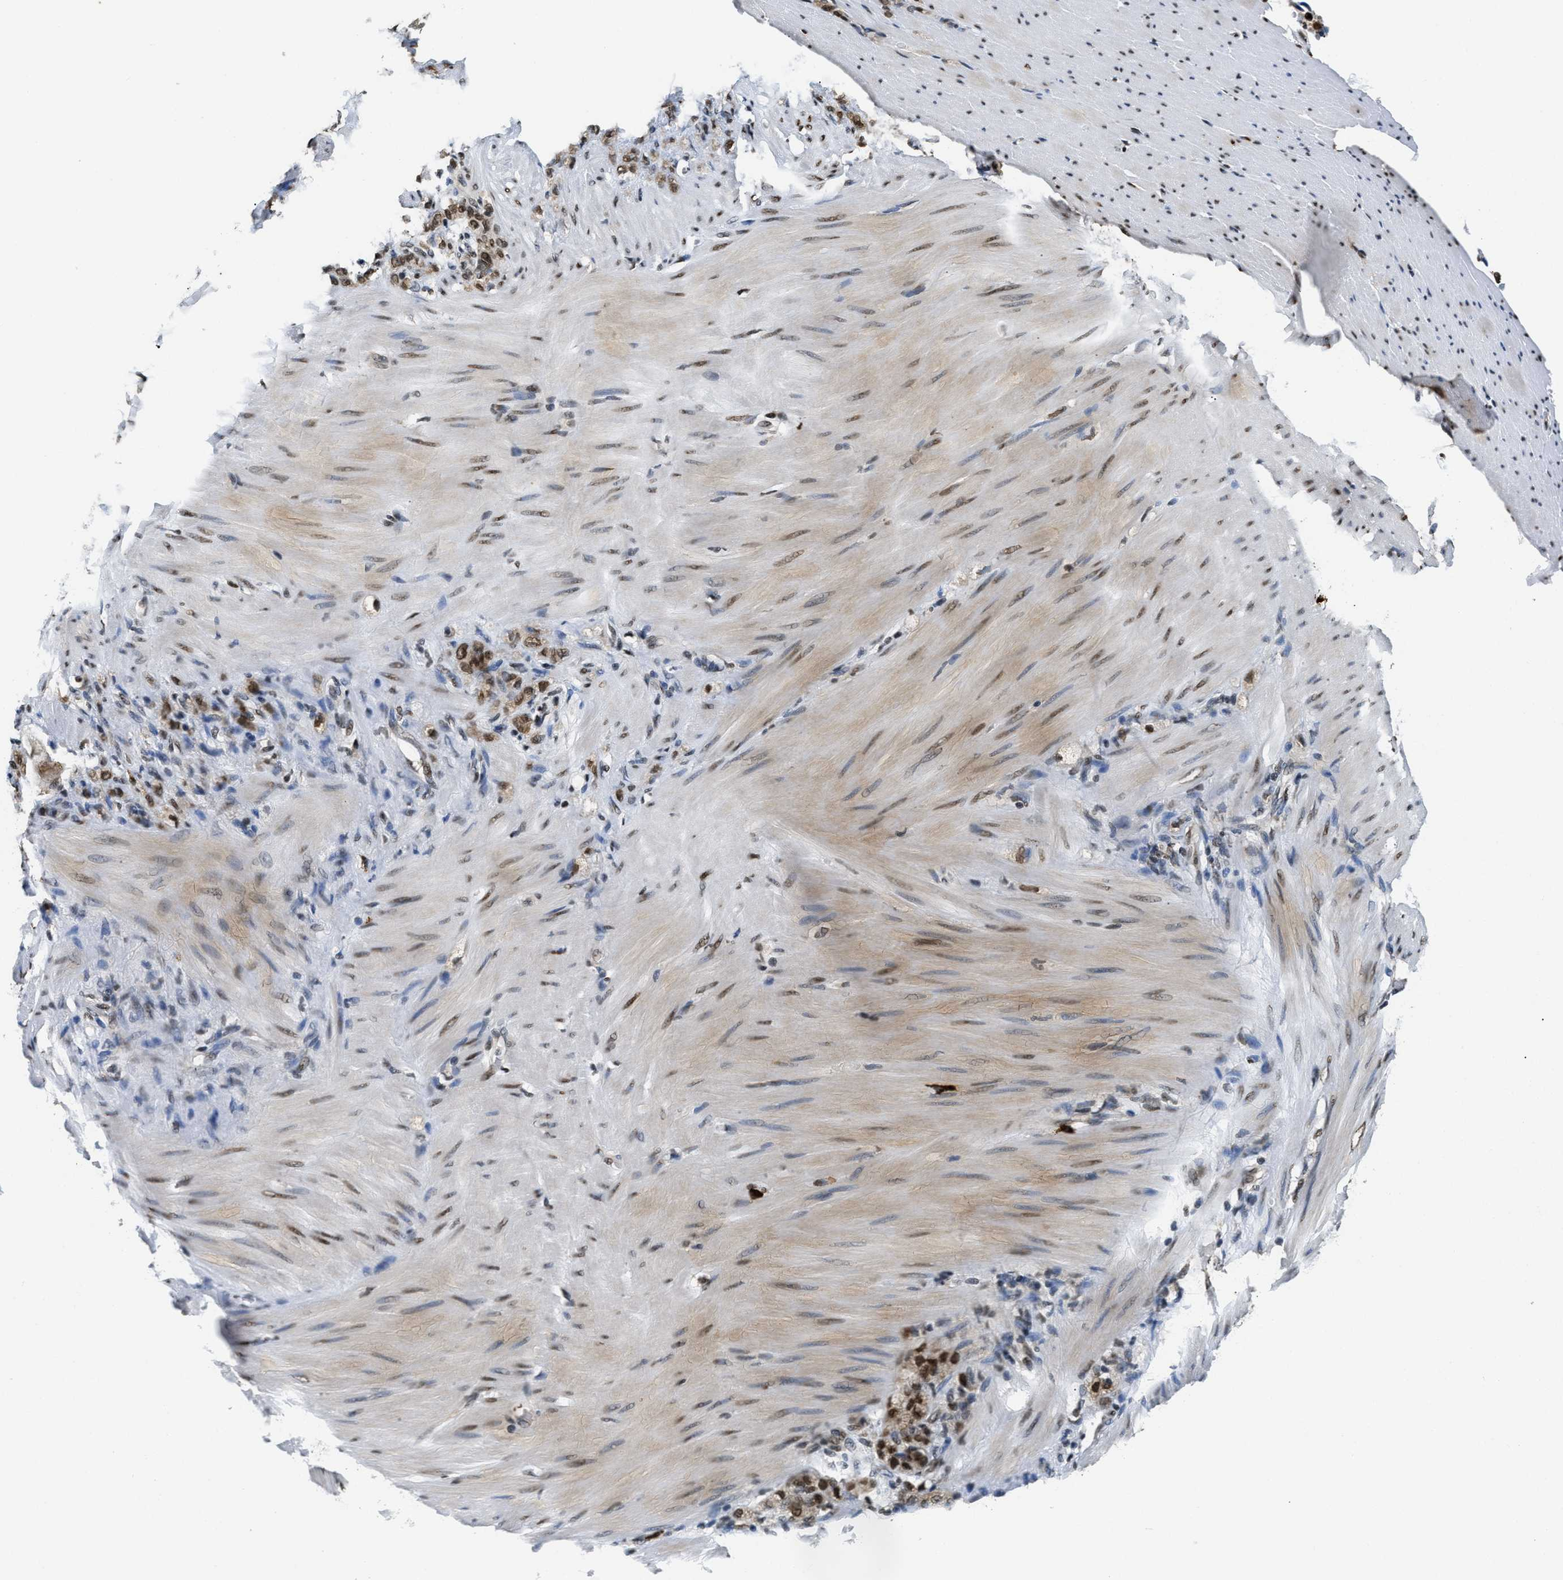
{"staining": {"intensity": "strong", "quantity": "25%-75%", "location": "nuclear"}, "tissue": "stomach cancer", "cell_type": "Tumor cells", "image_type": "cancer", "snomed": [{"axis": "morphology", "description": "Adenocarcinoma, NOS"}, {"axis": "topography", "description": "Stomach"}], "caption": "The image exhibits staining of adenocarcinoma (stomach), revealing strong nuclear protein positivity (brown color) within tumor cells.", "gene": "CCNDBP1", "patient": {"sex": "male", "age": 82}}